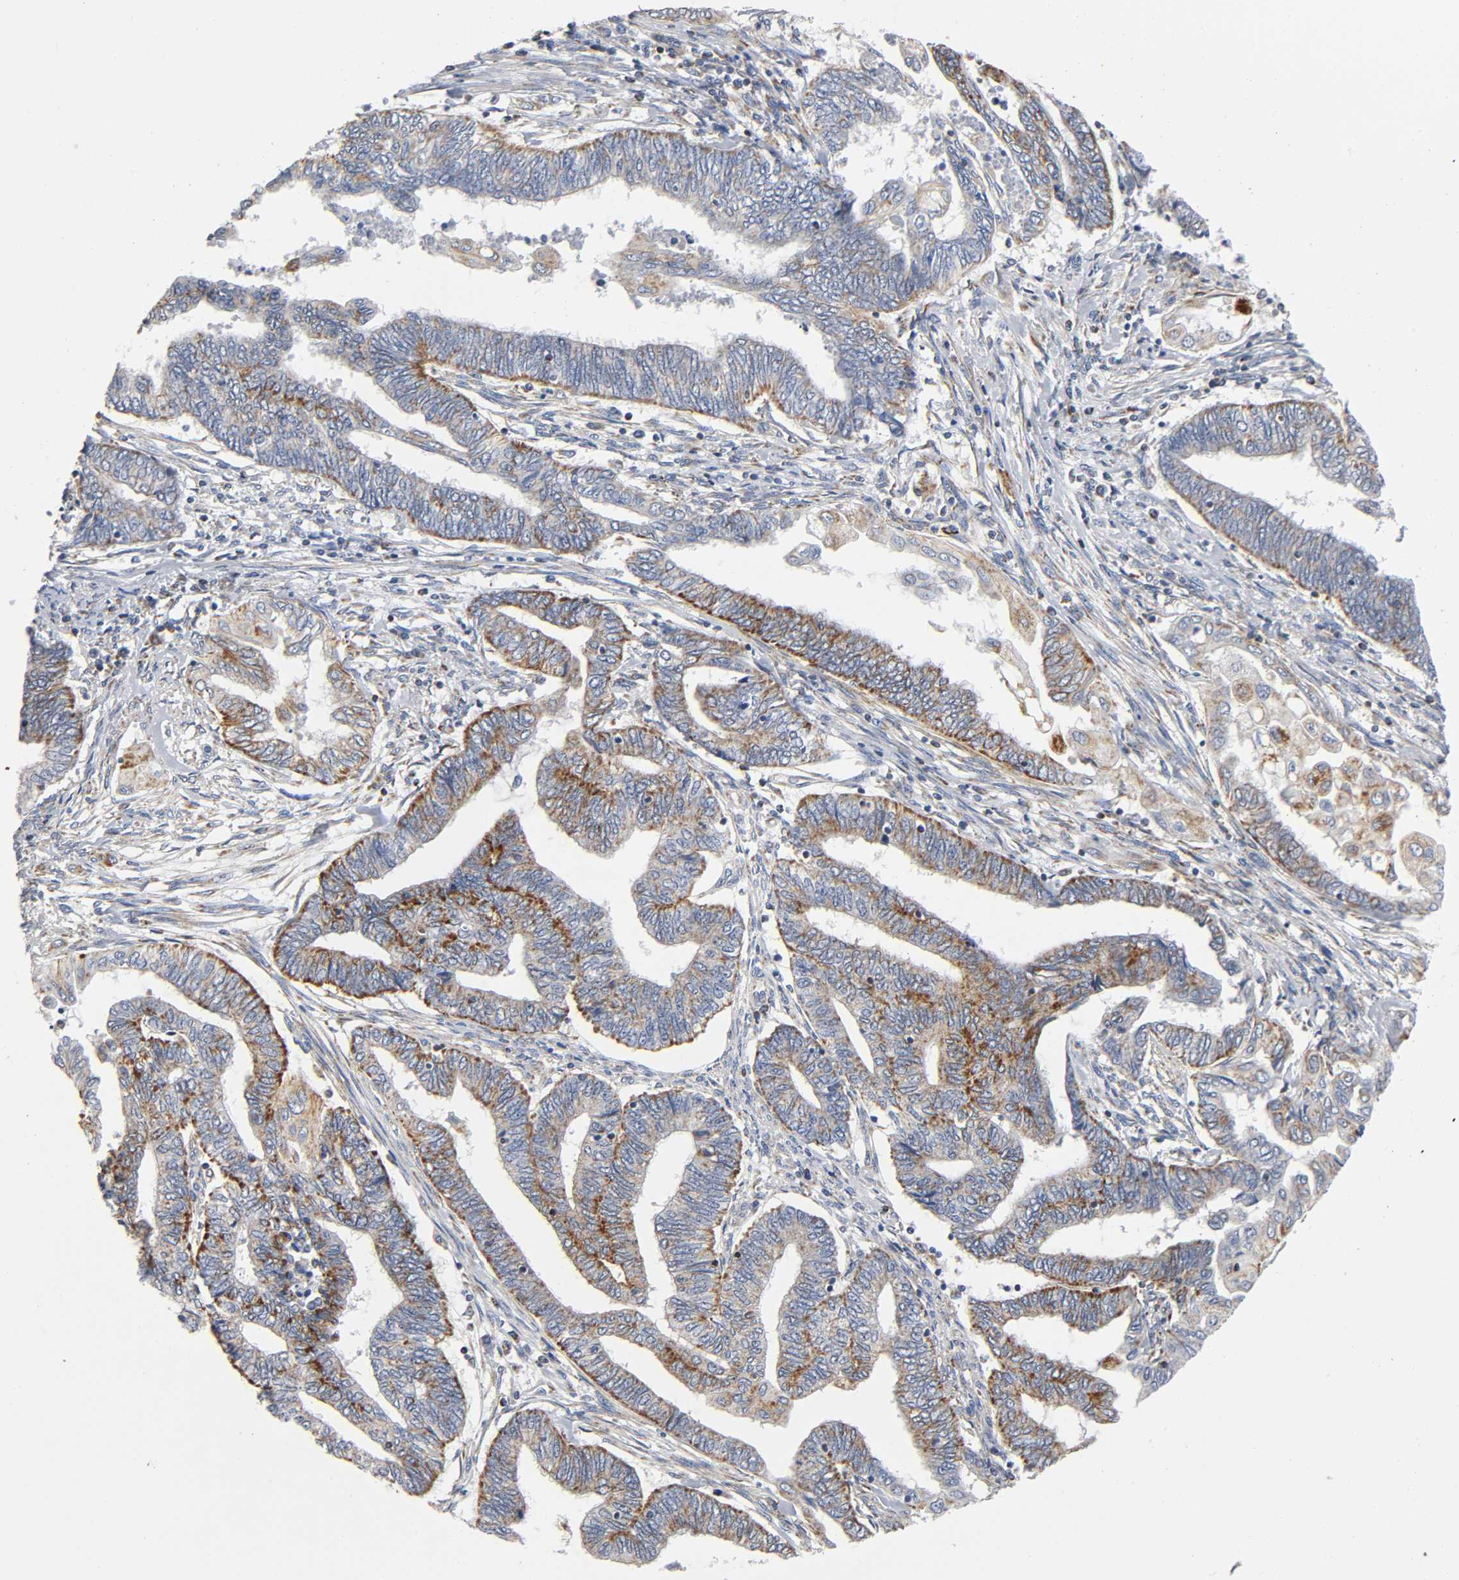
{"staining": {"intensity": "moderate", "quantity": ">75%", "location": "cytoplasmic/membranous"}, "tissue": "endometrial cancer", "cell_type": "Tumor cells", "image_type": "cancer", "snomed": [{"axis": "morphology", "description": "Adenocarcinoma, NOS"}, {"axis": "topography", "description": "Uterus"}, {"axis": "topography", "description": "Endometrium"}], "caption": "Adenocarcinoma (endometrial) stained with a protein marker reveals moderate staining in tumor cells.", "gene": "BAK1", "patient": {"sex": "female", "age": 70}}